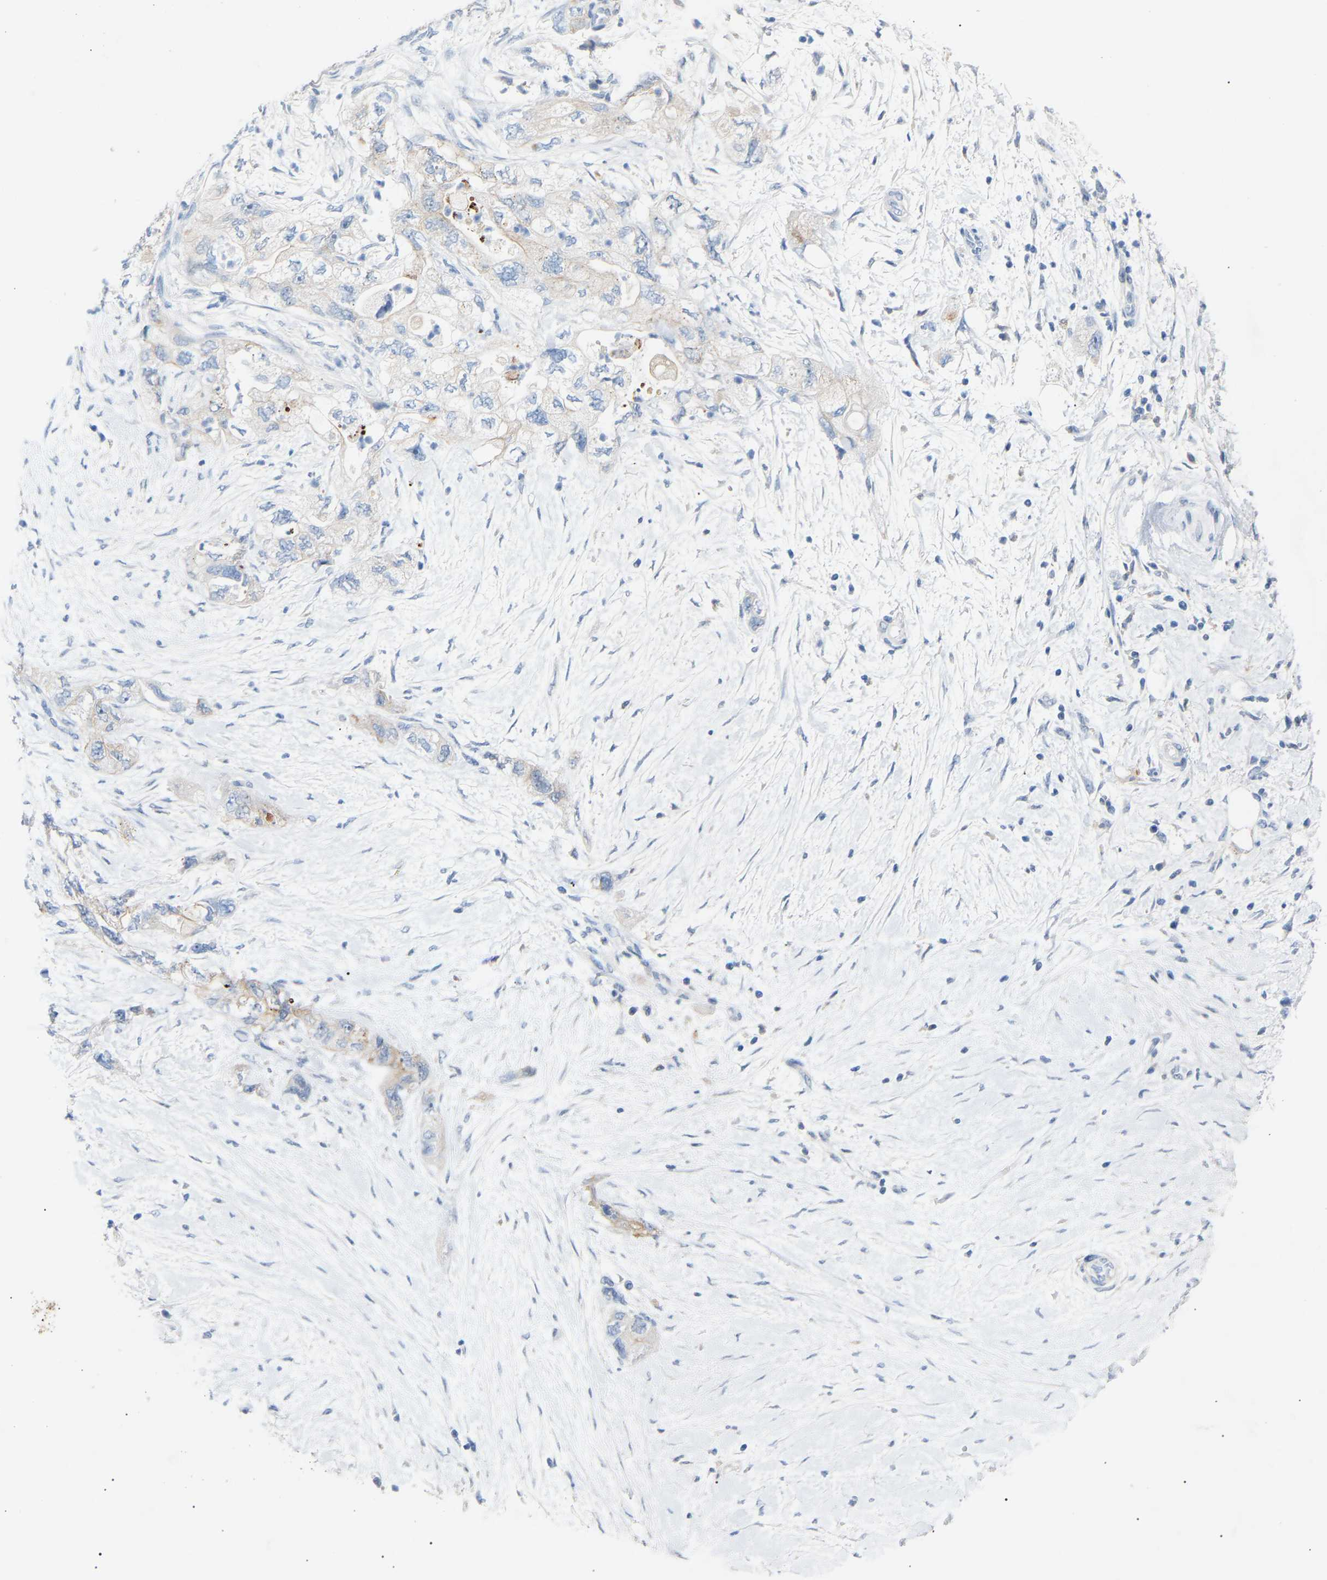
{"staining": {"intensity": "negative", "quantity": "none", "location": "none"}, "tissue": "pancreatic cancer", "cell_type": "Tumor cells", "image_type": "cancer", "snomed": [{"axis": "morphology", "description": "Adenocarcinoma, NOS"}, {"axis": "topography", "description": "Pancreas"}], "caption": "Immunohistochemical staining of human pancreatic cancer (adenocarcinoma) exhibits no significant positivity in tumor cells.", "gene": "PEX1", "patient": {"sex": "female", "age": 73}}